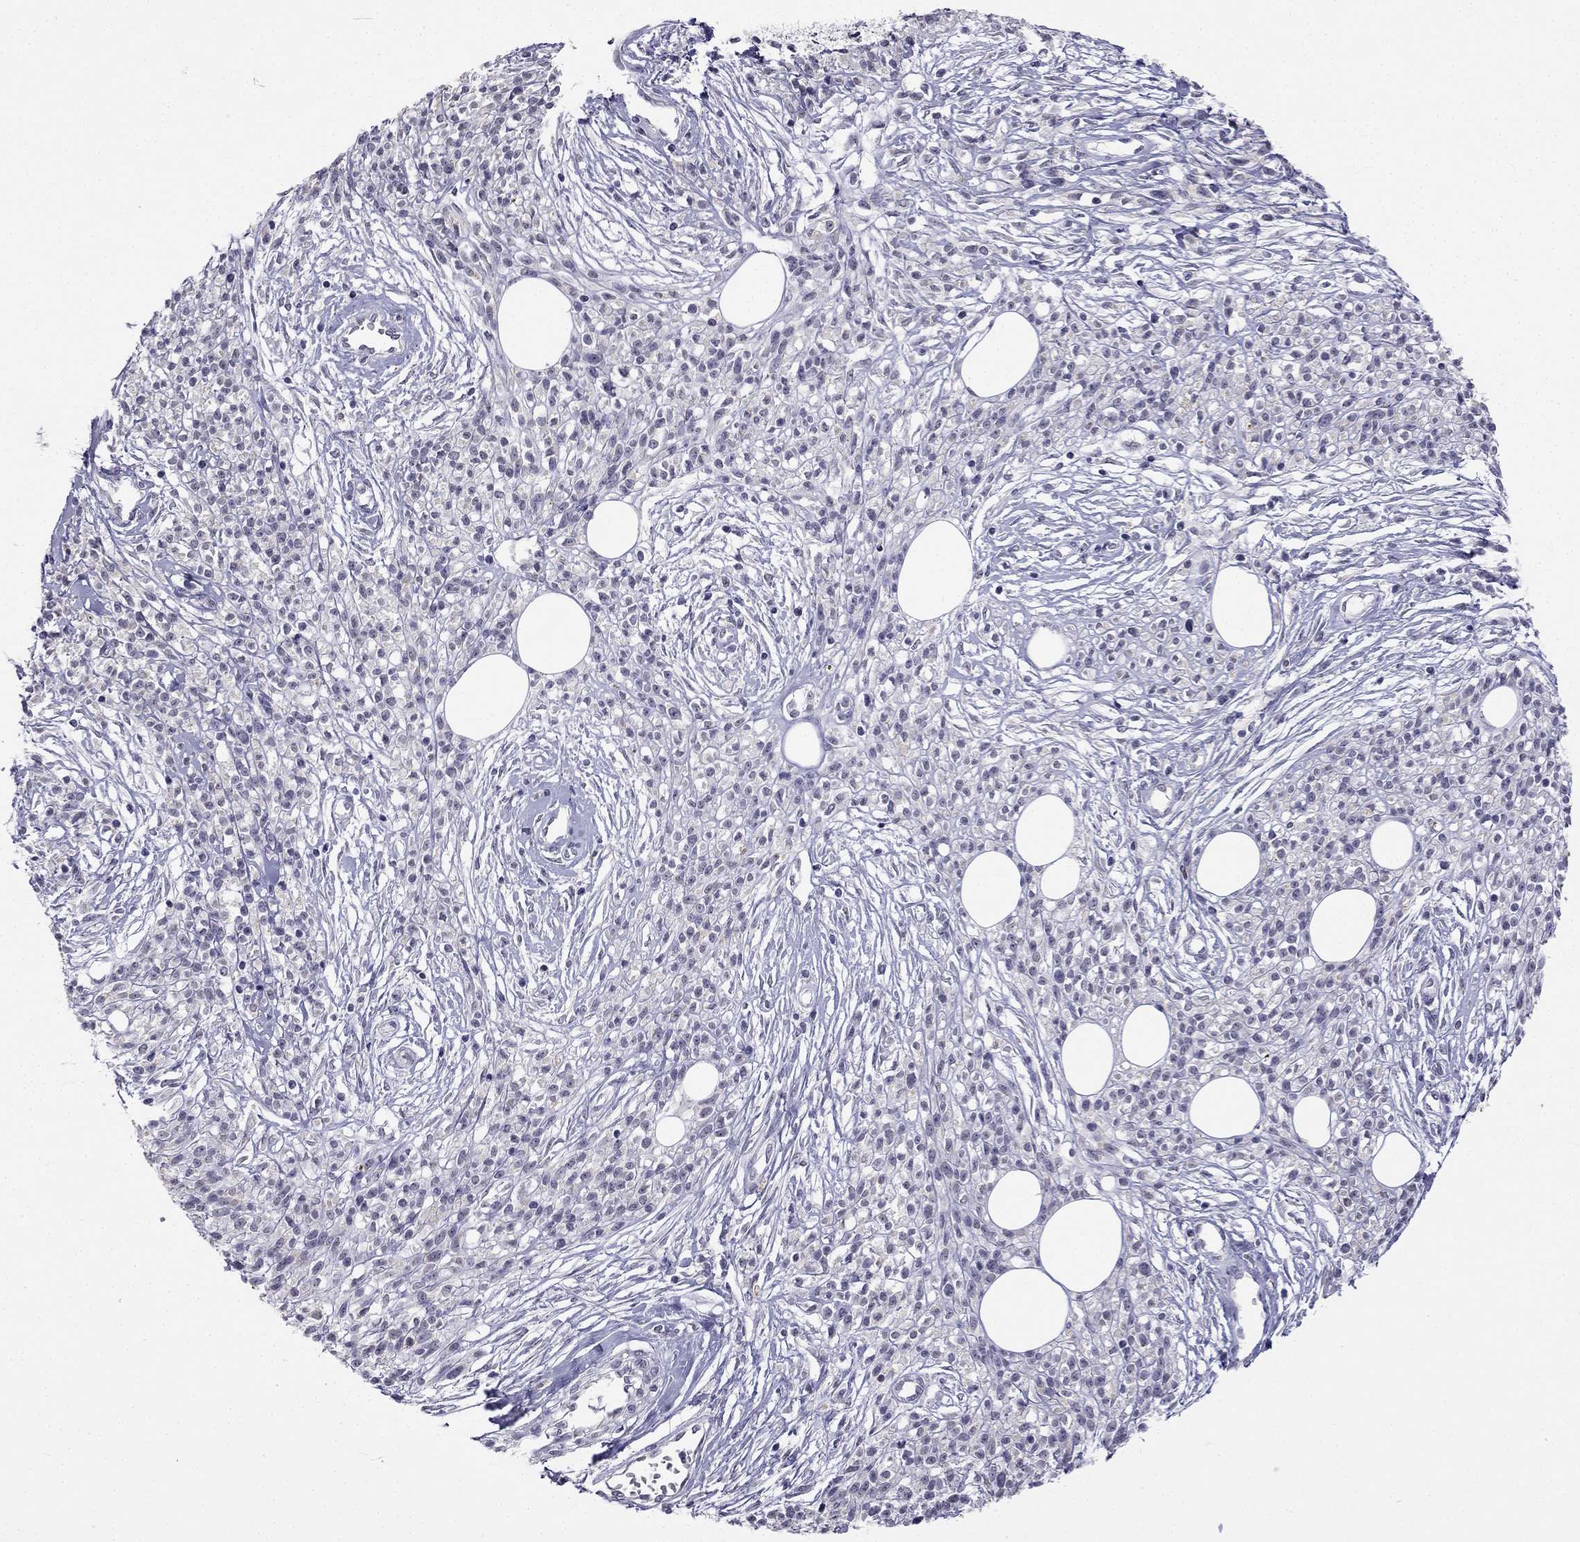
{"staining": {"intensity": "negative", "quantity": "none", "location": "none"}, "tissue": "melanoma", "cell_type": "Tumor cells", "image_type": "cancer", "snomed": [{"axis": "morphology", "description": "Malignant melanoma, NOS"}, {"axis": "topography", "description": "Skin"}, {"axis": "topography", "description": "Skin of trunk"}], "caption": "Immunohistochemistry micrograph of neoplastic tissue: melanoma stained with DAB displays no significant protein positivity in tumor cells.", "gene": "C5orf49", "patient": {"sex": "male", "age": 74}}